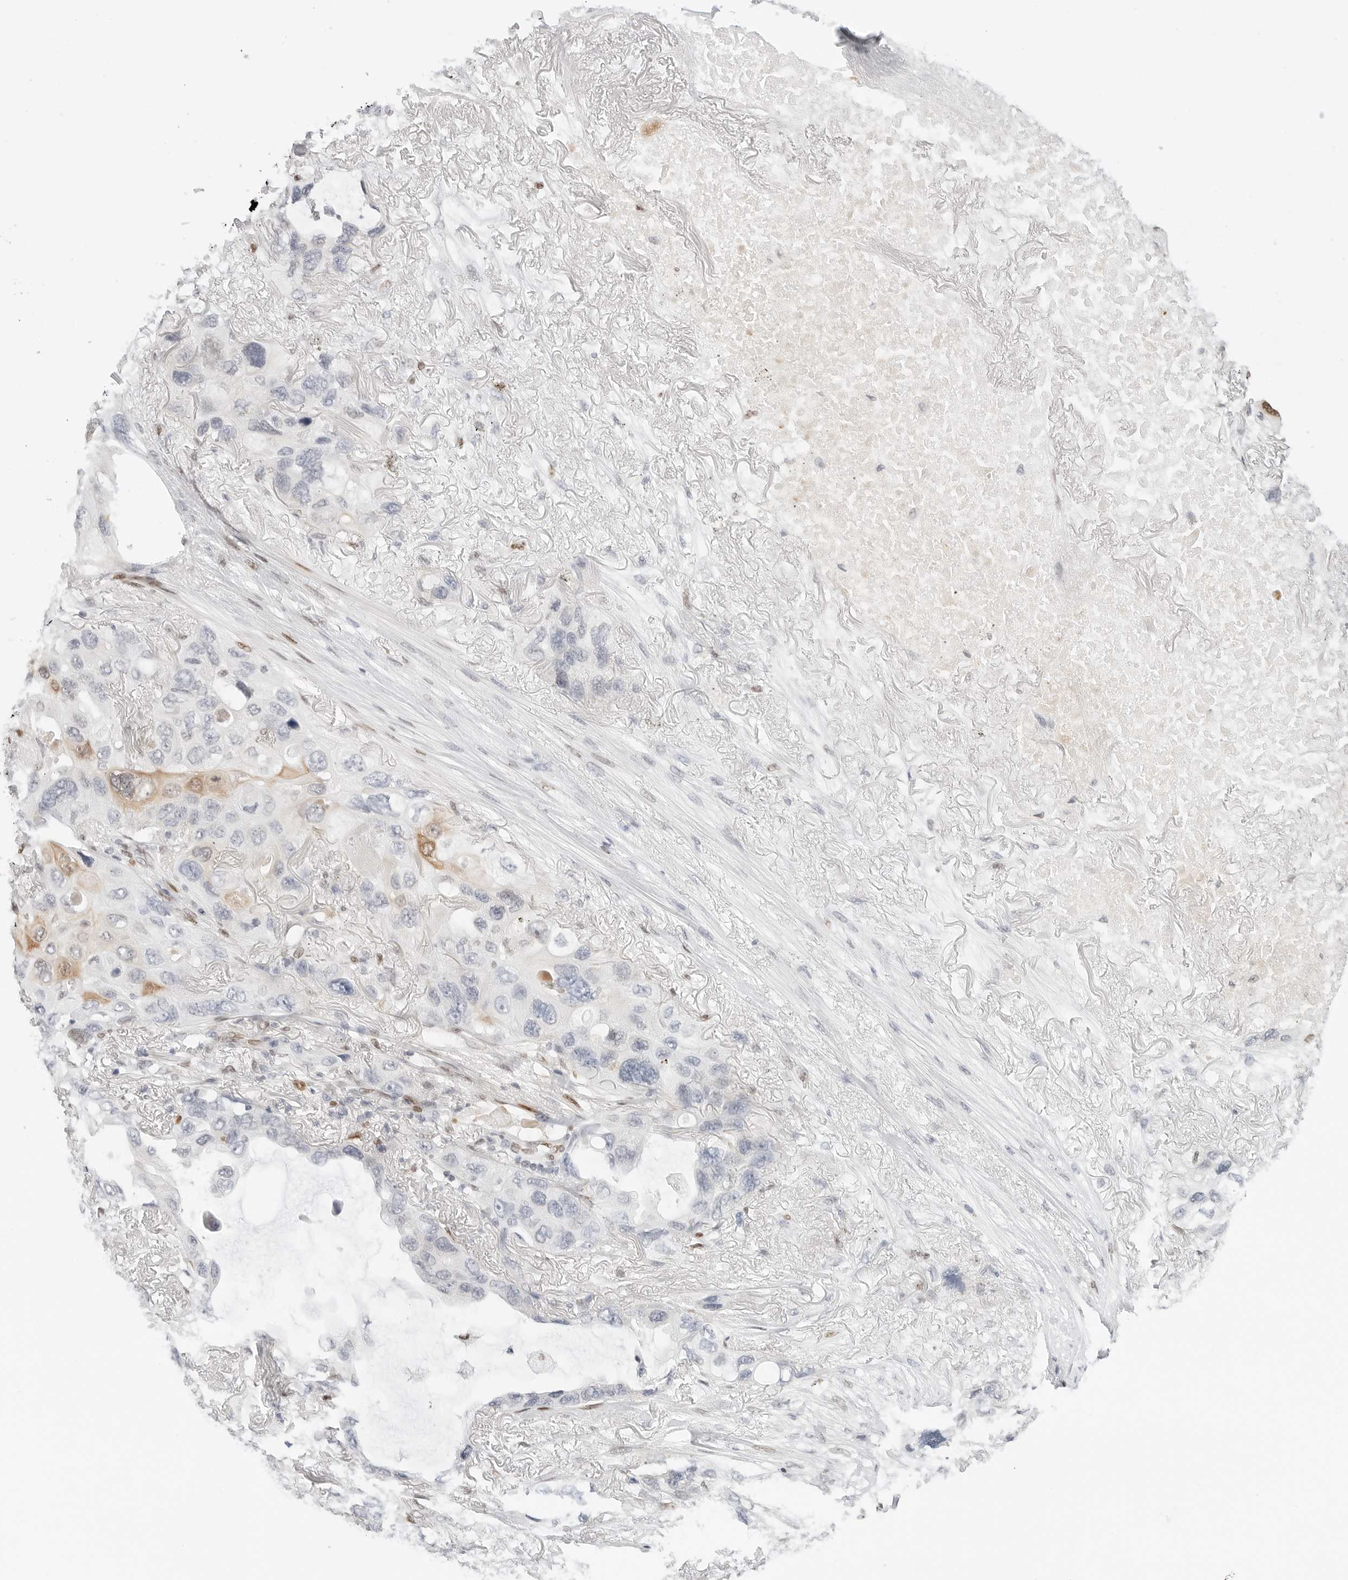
{"staining": {"intensity": "moderate", "quantity": "<25%", "location": "cytoplasmic/membranous,nuclear"}, "tissue": "lung cancer", "cell_type": "Tumor cells", "image_type": "cancer", "snomed": [{"axis": "morphology", "description": "Squamous cell carcinoma, NOS"}, {"axis": "topography", "description": "Lung"}], "caption": "IHC micrograph of human lung cancer stained for a protein (brown), which demonstrates low levels of moderate cytoplasmic/membranous and nuclear staining in about <25% of tumor cells.", "gene": "SPIDR", "patient": {"sex": "female", "age": 73}}